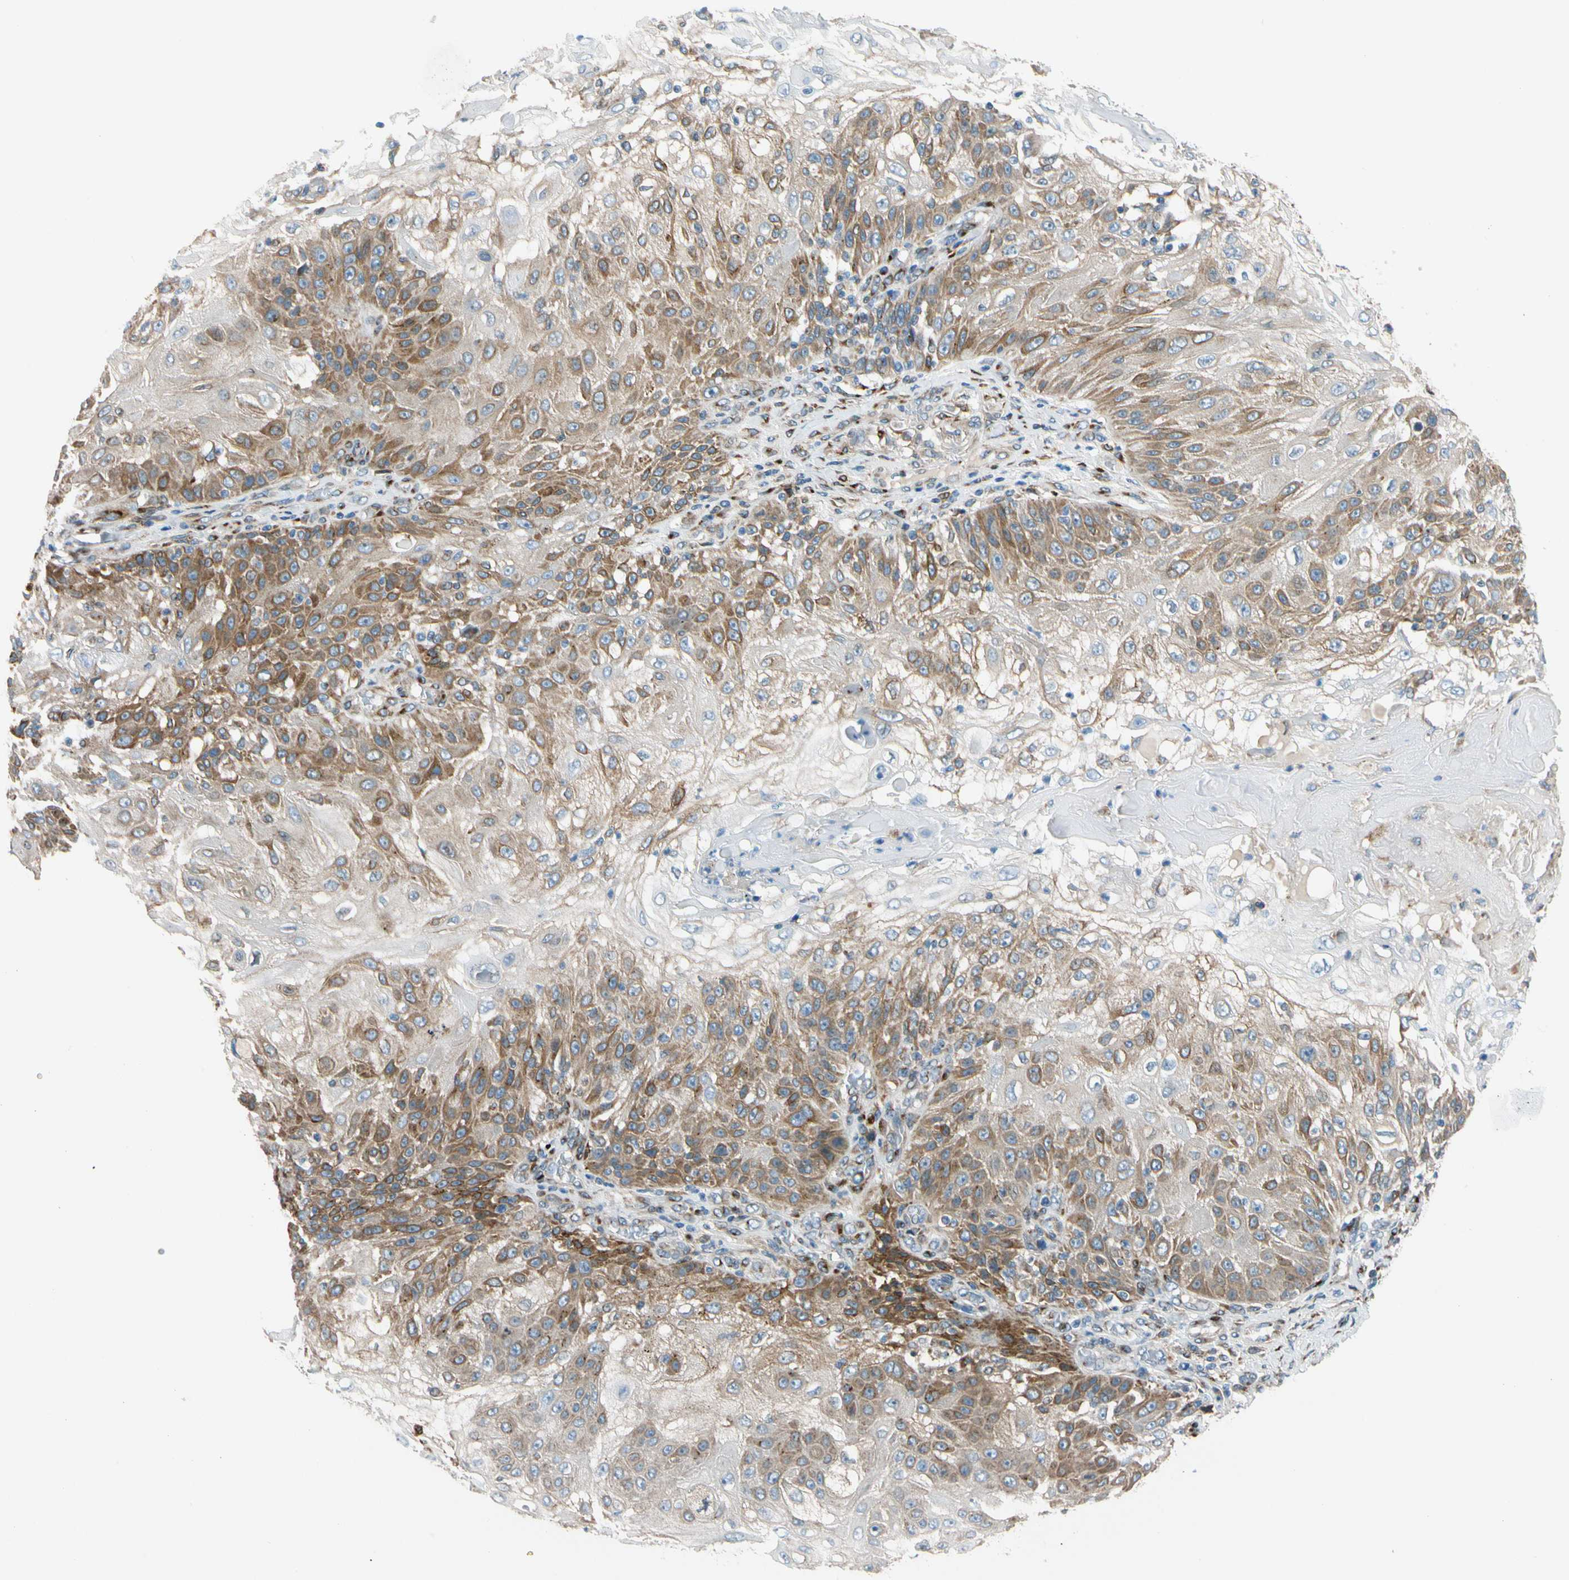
{"staining": {"intensity": "moderate", "quantity": ">75%", "location": "cytoplasmic/membranous"}, "tissue": "skin cancer", "cell_type": "Tumor cells", "image_type": "cancer", "snomed": [{"axis": "morphology", "description": "Normal tissue, NOS"}, {"axis": "morphology", "description": "Squamous cell carcinoma, NOS"}, {"axis": "topography", "description": "Skin"}], "caption": "About >75% of tumor cells in skin cancer (squamous cell carcinoma) reveal moderate cytoplasmic/membranous protein positivity as visualized by brown immunohistochemical staining.", "gene": "NUCB1", "patient": {"sex": "female", "age": 83}}